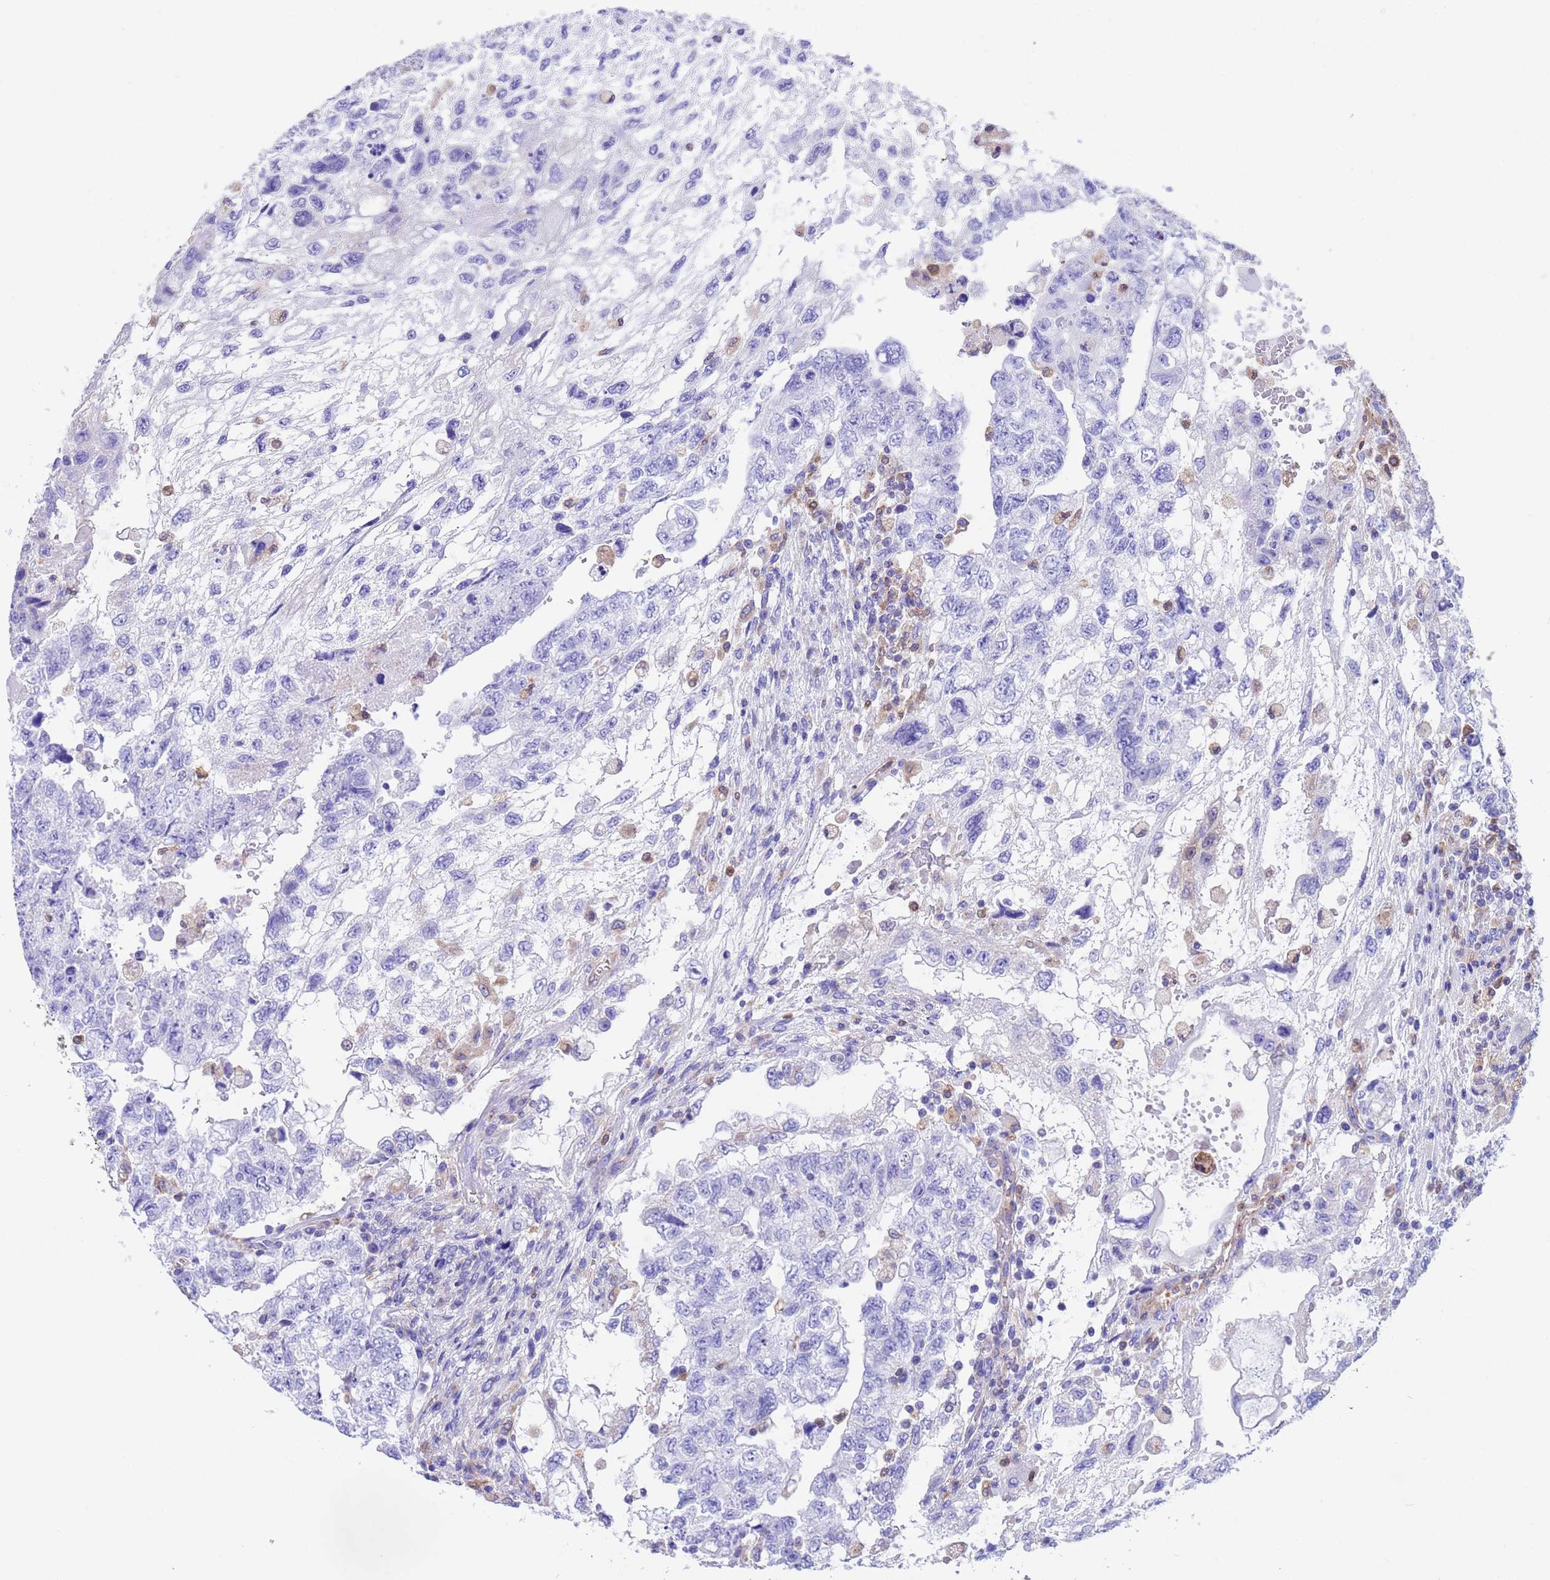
{"staining": {"intensity": "negative", "quantity": "none", "location": "none"}, "tissue": "testis cancer", "cell_type": "Tumor cells", "image_type": "cancer", "snomed": [{"axis": "morphology", "description": "Carcinoma, Embryonal, NOS"}, {"axis": "topography", "description": "Testis"}], "caption": "IHC image of human testis embryonal carcinoma stained for a protein (brown), which displays no expression in tumor cells.", "gene": "C6orf47", "patient": {"sex": "male", "age": 36}}